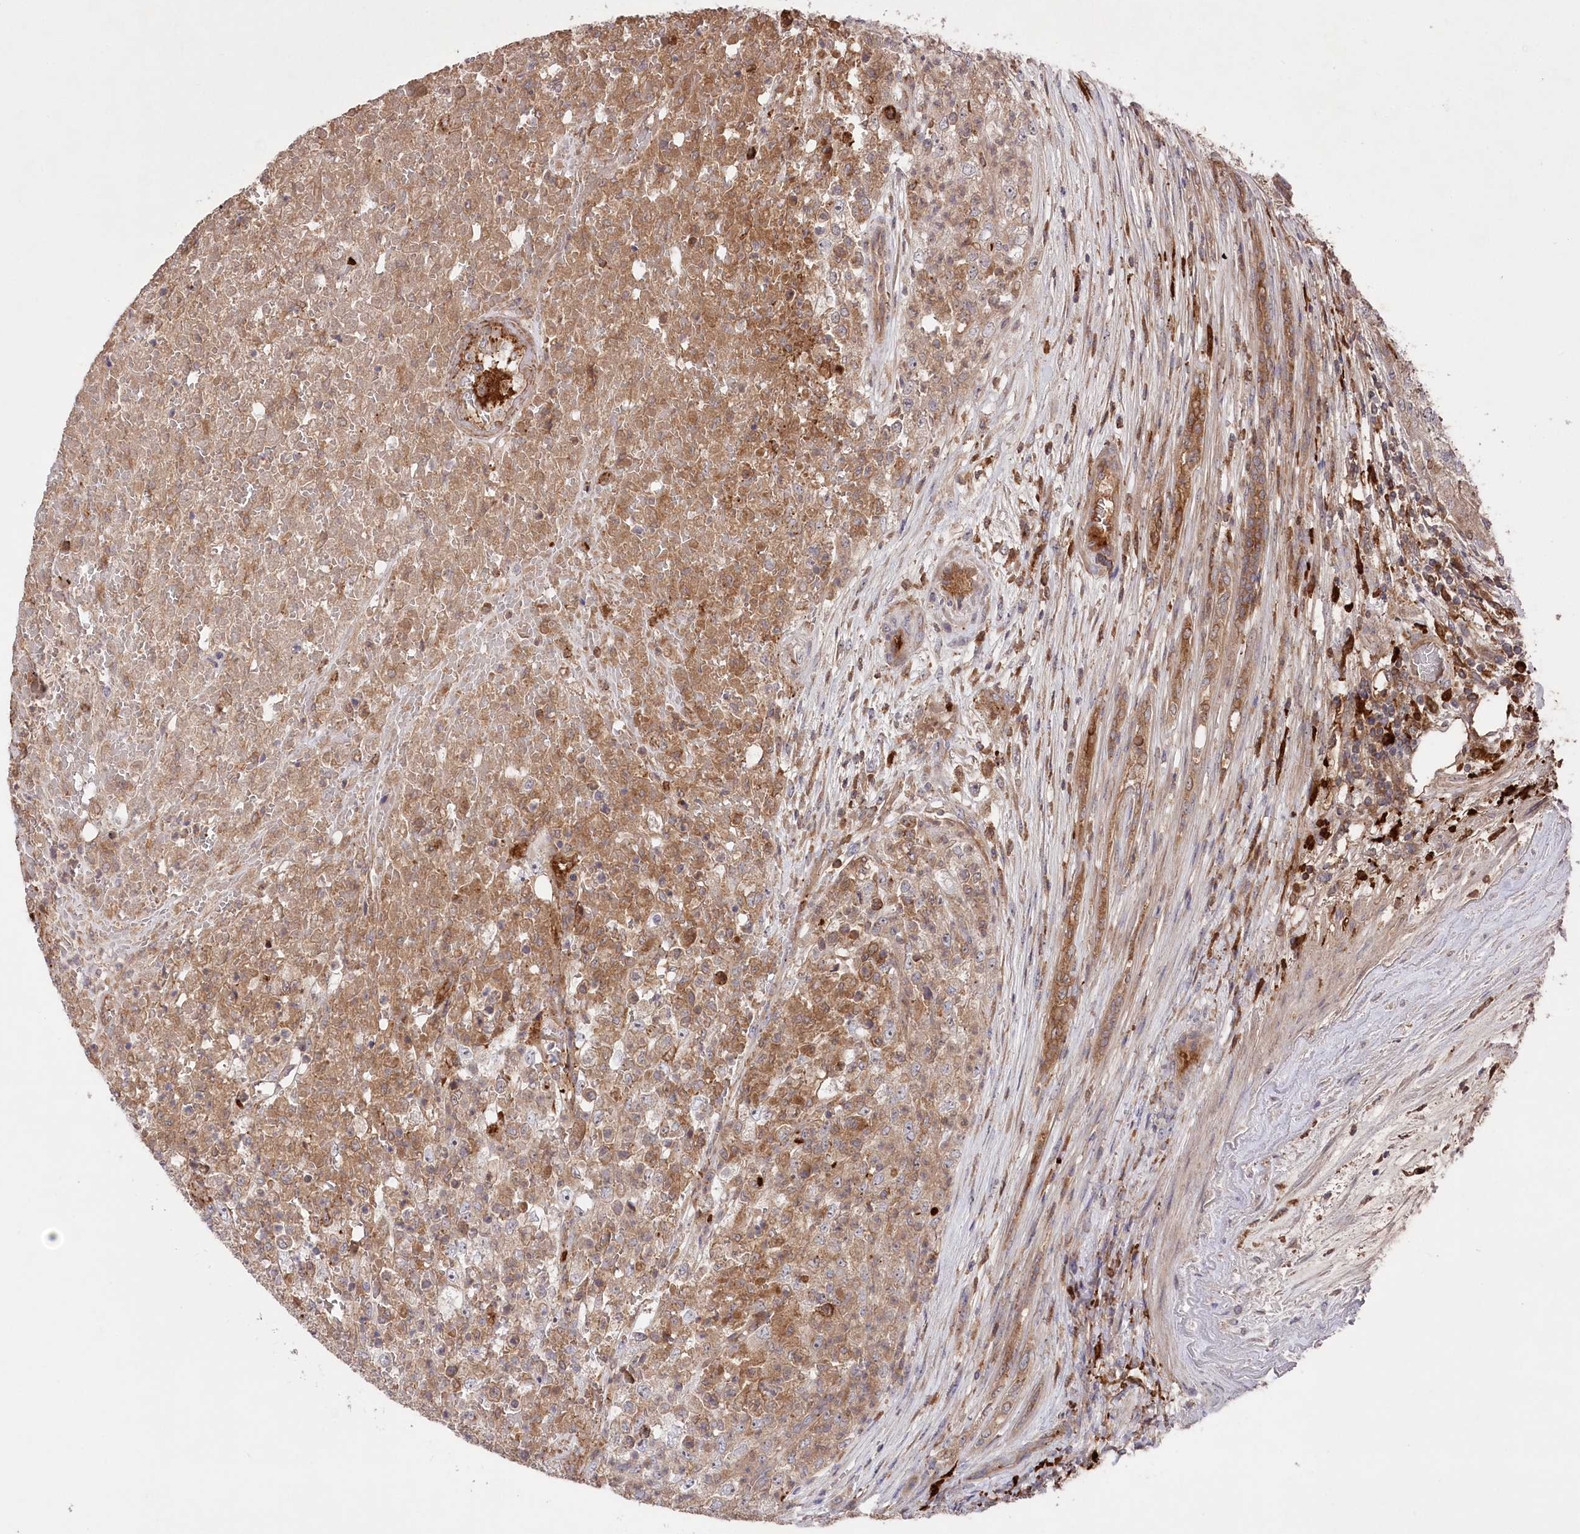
{"staining": {"intensity": "moderate", "quantity": ">75%", "location": "cytoplasmic/membranous"}, "tissue": "renal cancer", "cell_type": "Tumor cells", "image_type": "cancer", "snomed": [{"axis": "morphology", "description": "Adenocarcinoma, NOS"}, {"axis": "topography", "description": "Kidney"}], "caption": "A high-resolution micrograph shows immunohistochemistry staining of adenocarcinoma (renal), which exhibits moderate cytoplasmic/membranous expression in approximately >75% of tumor cells.", "gene": "PPP1R21", "patient": {"sex": "female", "age": 54}}